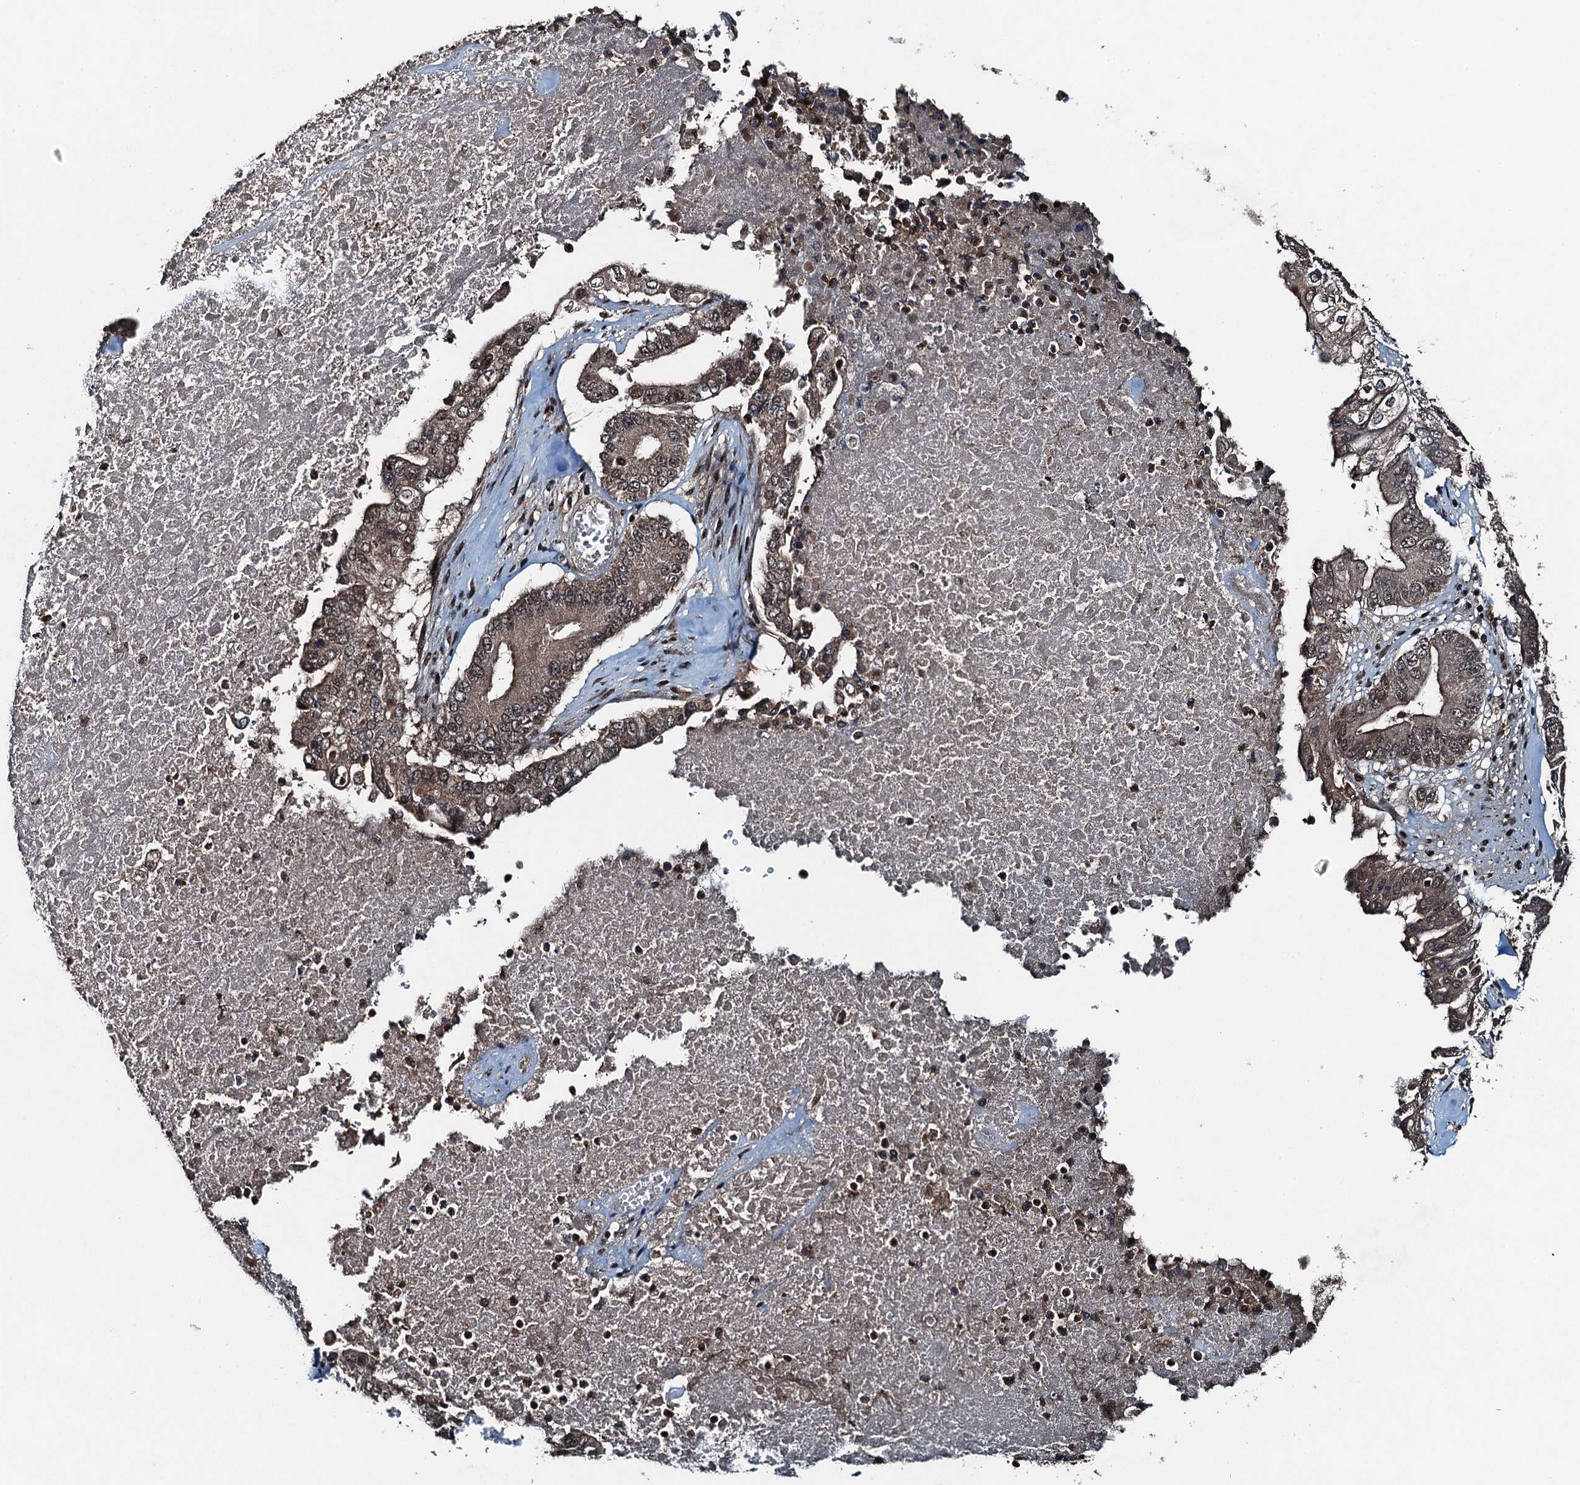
{"staining": {"intensity": "weak", "quantity": "25%-75%", "location": "nuclear"}, "tissue": "pancreatic cancer", "cell_type": "Tumor cells", "image_type": "cancer", "snomed": [{"axis": "morphology", "description": "Adenocarcinoma, NOS"}, {"axis": "topography", "description": "Pancreas"}], "caption": "Pancreatic adenocarcinoma was stained to show a protein in brown. There is low levels of weak nuclear expression in about 25%-75% of tumor cells.", "gene": "UBXN6", "patient": {"sex": "female", "age": 77}}